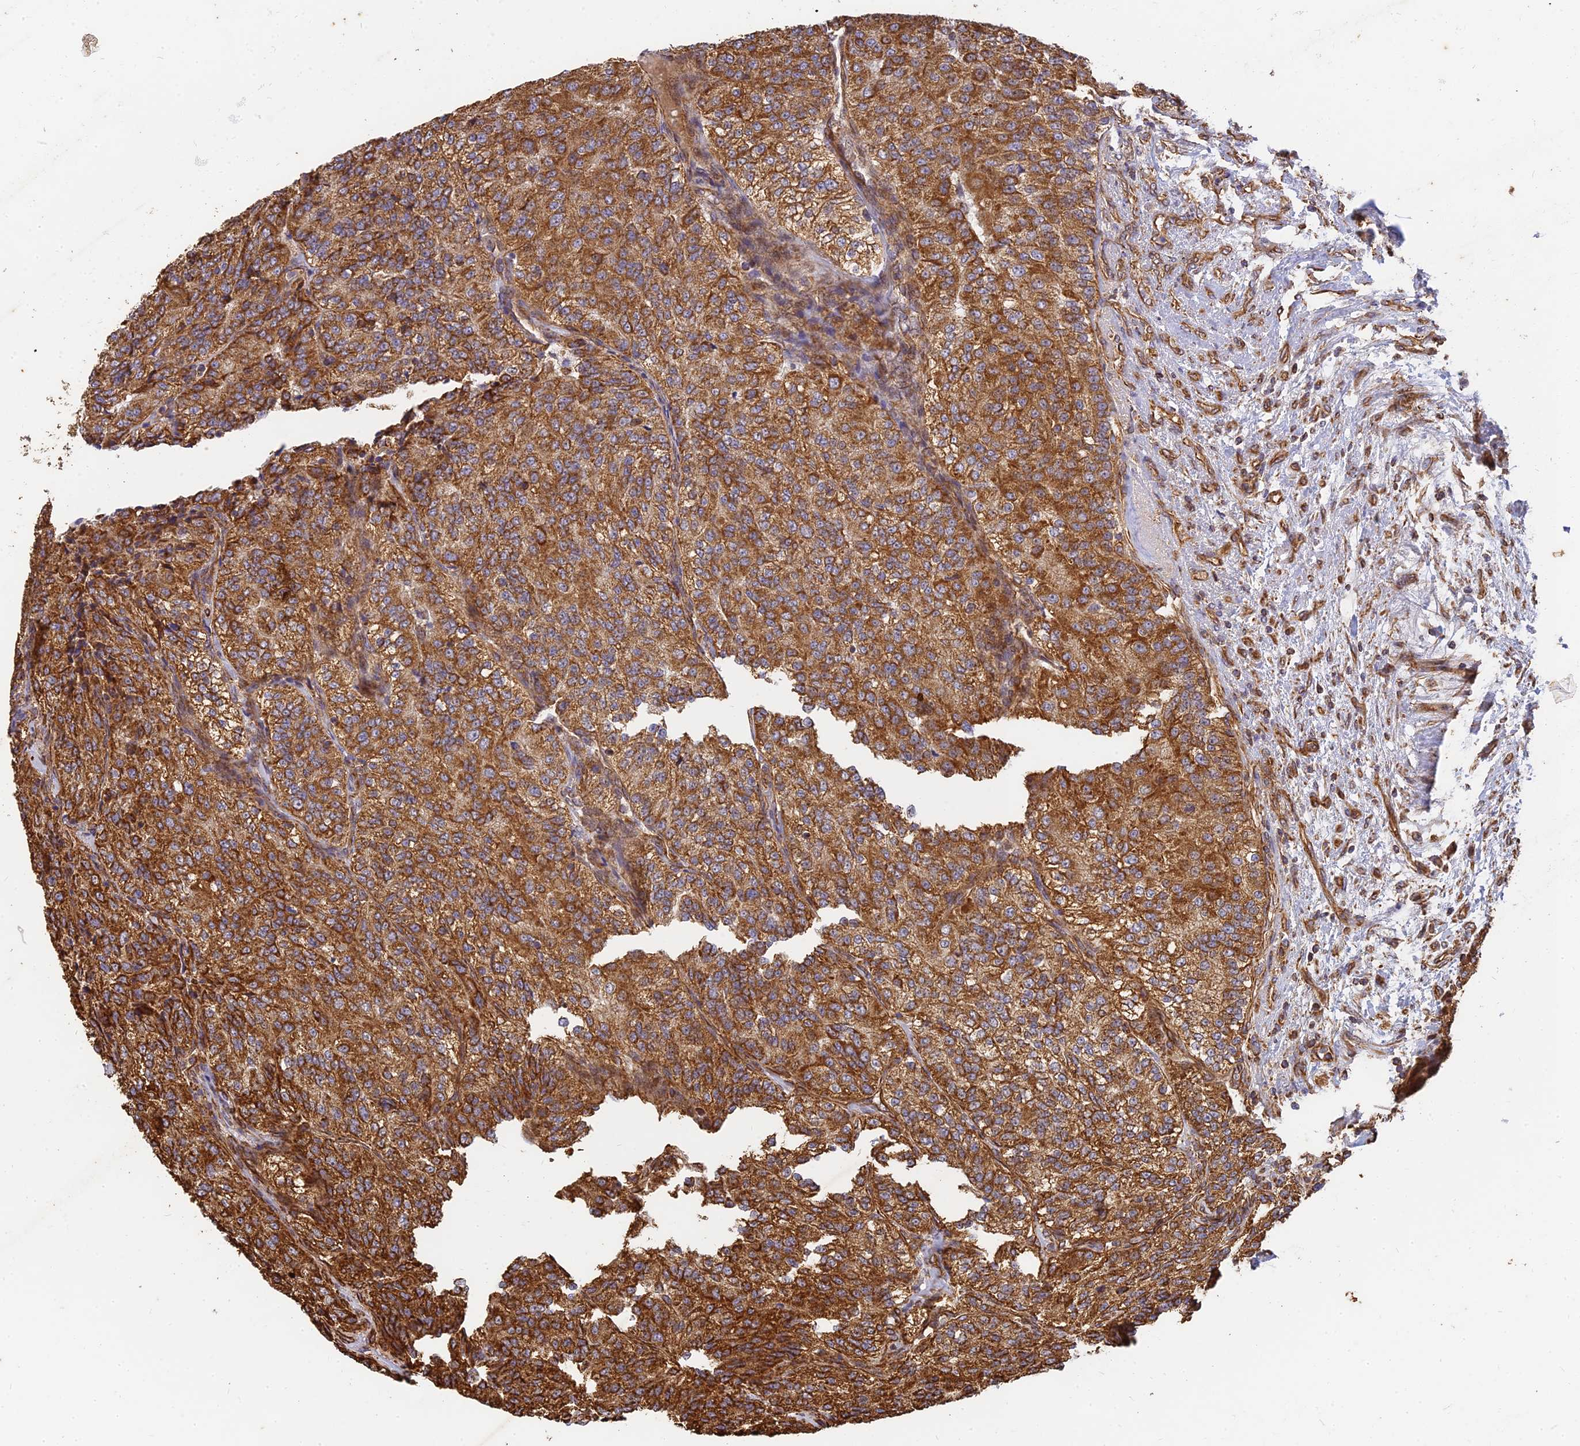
{"staining": {"intensity": "strong", "quantity": ">75%", "location": "cytoplasmic/membranous"}, "tissue": "renal cancer", "cell_type": "Tumor cells", "image_type": "cancer", "snomed": [{"axis": "morphology", "description": "Adenocarcinoma, NOS"}, {"axis": "topography", "description": "Kidney"}], "caption": "Renal cancer (adenocarcinoma) stained with immunohistochemistry (IHC) exhibits strong cytoplasmic/membranous positivity in about >75% of tumor cells.", "gene": "DSTYK", "patient": {"sex": "female", "age": 63}}